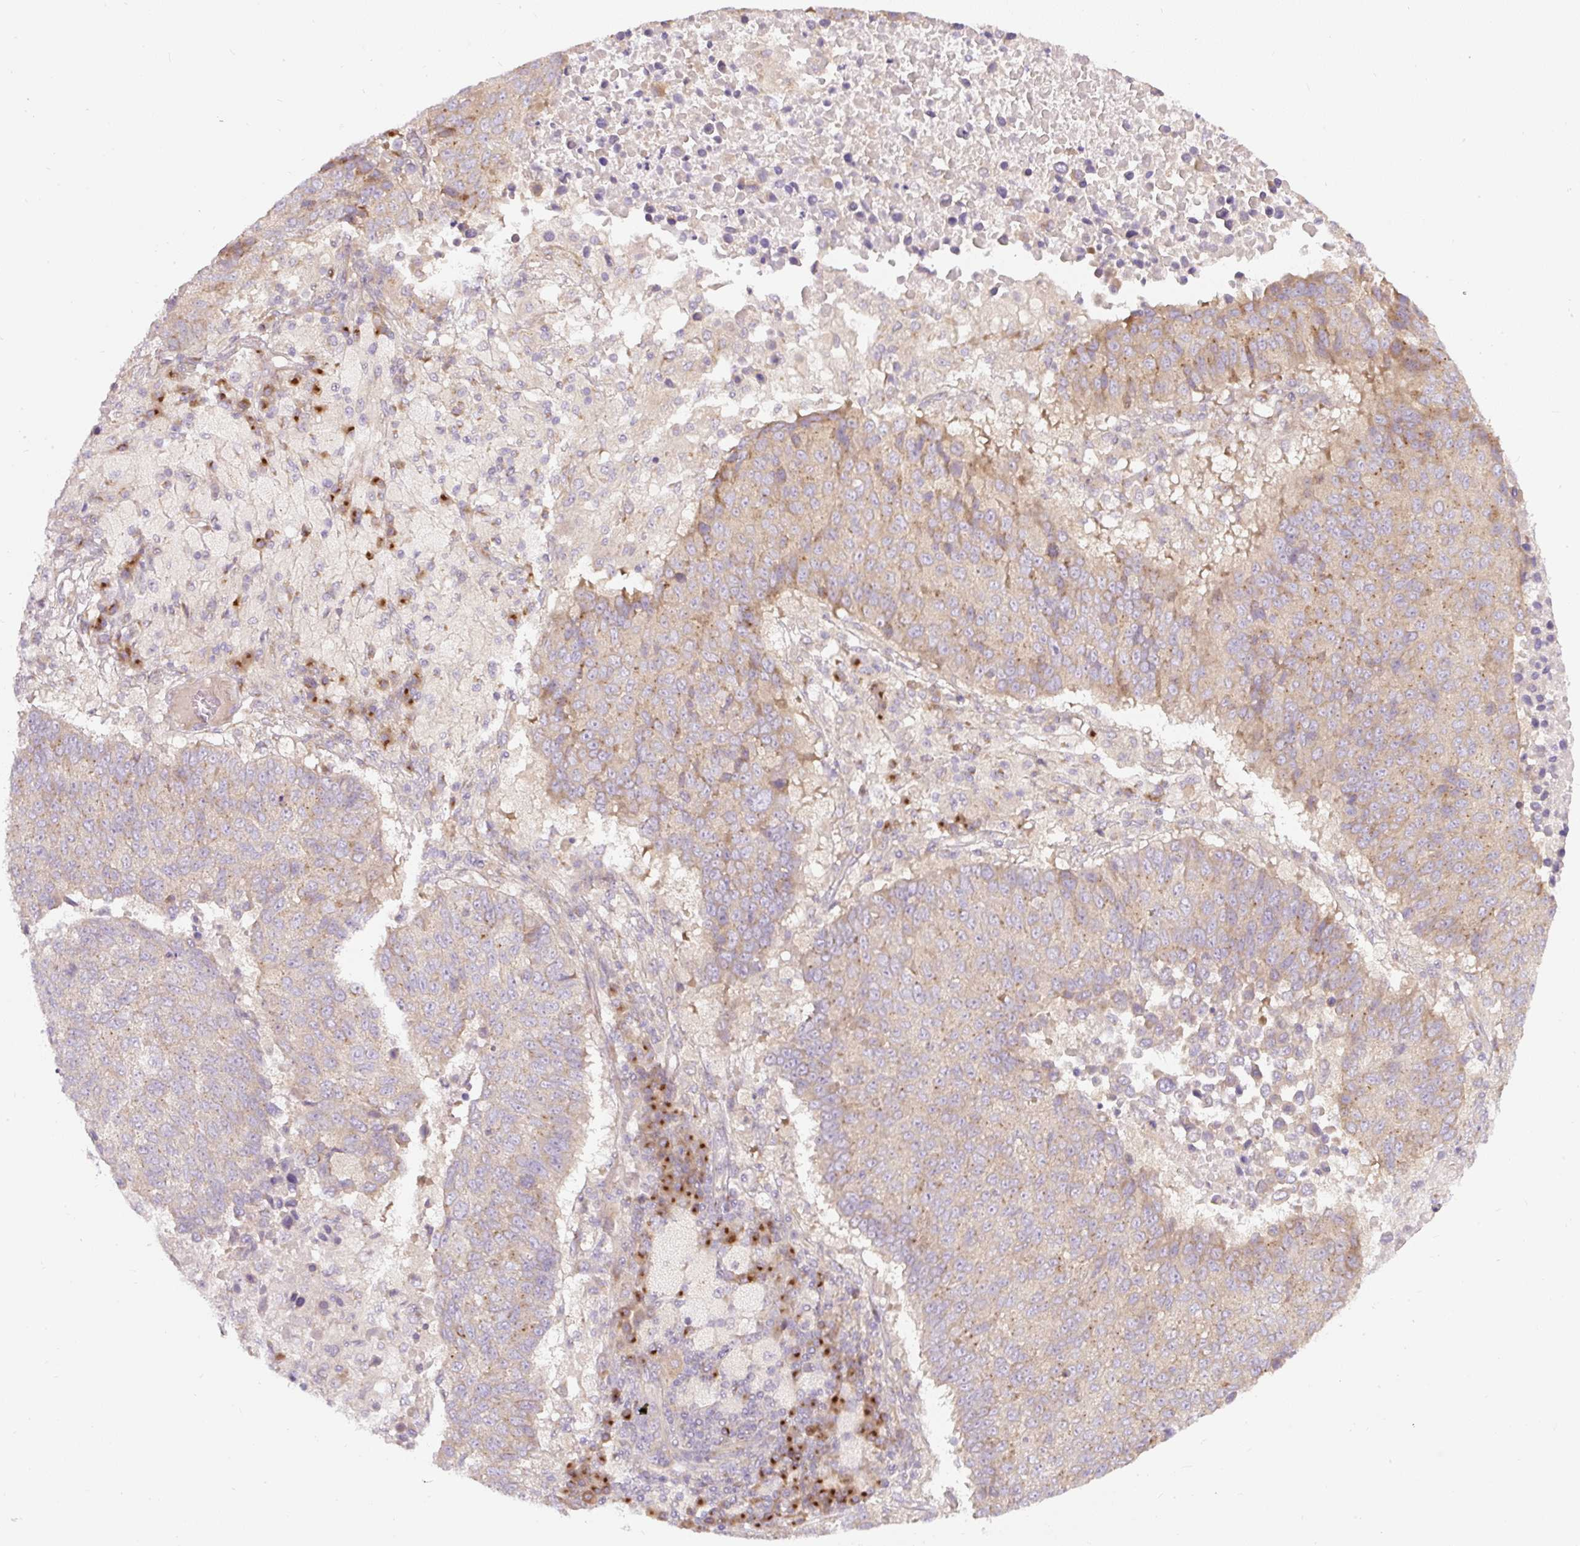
{"staining": {"intensity": "weak", "quantity": "25%-75%", "location": "cytoplasmic/membranous"}, "tissue": "lung cancer", "cell_type": "Tumor cells", "image_type": "cancer", "snomed": [{"axis": "morphology", "description": "Squamous cell carcinoma, NOS"}, {"axis": "topography", "description": "Lung"}], "caption": "Immunohistochemical staining of lung squamous cell carcinoma exhibits weak cytoplasmic/membranous protein expression in about 25%-75% of tumor cells.", "gene": "MLX", "patient": {"sex": "male", "age": 73}}